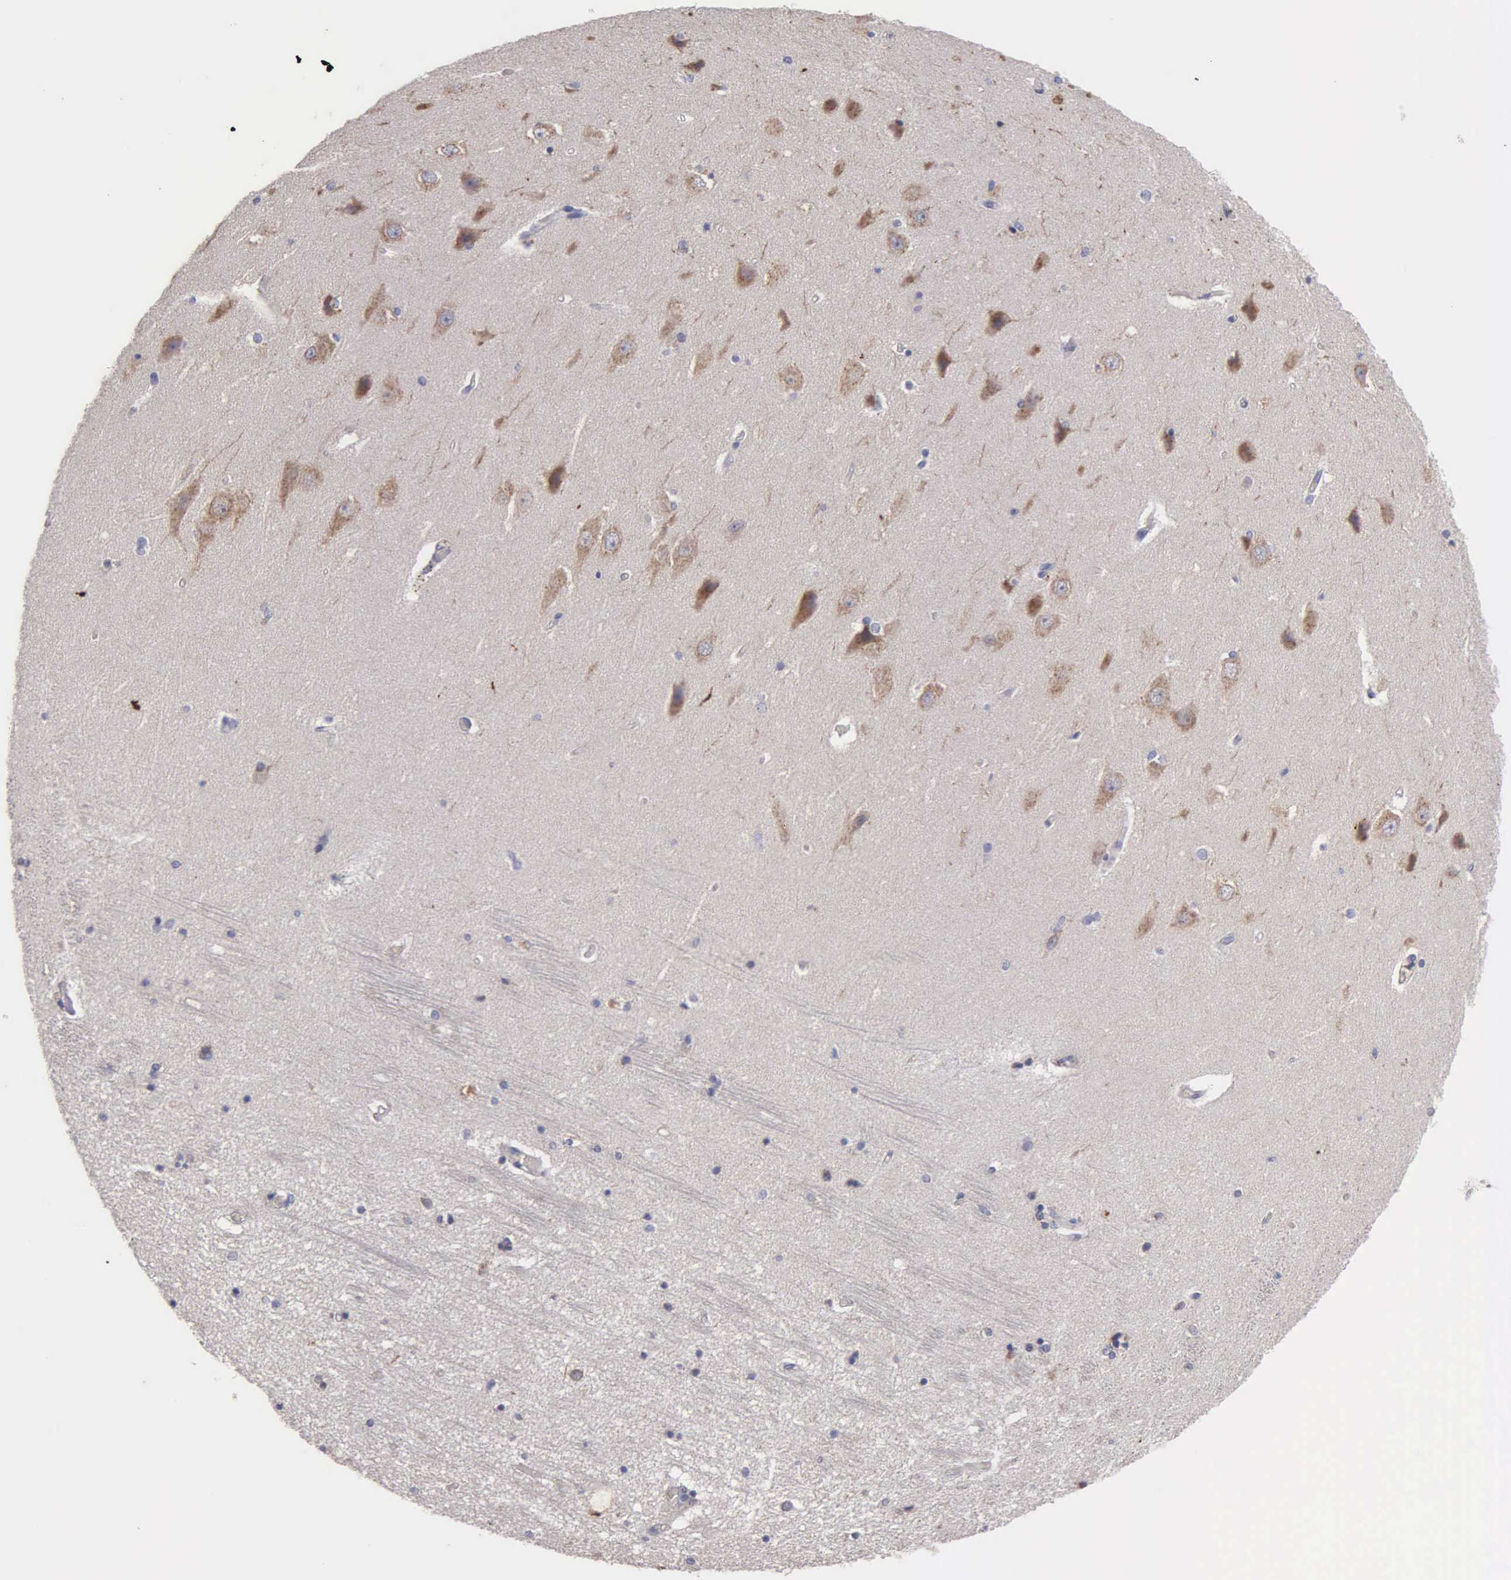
{"staining": {"intensity": "weak", "quantity": "25%-75%", "location": "cytoplasmic/membranous"}, "tissue": "hippocampus", "cell_type": "Glial cells", "image_type": "normal", "snomed": [{"axis": "morphology", "description": "Normal tissue, NOS"}, {"axis": "topography", "description": "Hippocampus"}], "caption": "Immunohistochemical staining of unremarkable hippocampus displays 25%-75% levels of weak cytoplasmic/membranous protein expression in about 25%-75% of glial cells.", "gene": "APP", "patient": {"sex": "female", "age": 54}}